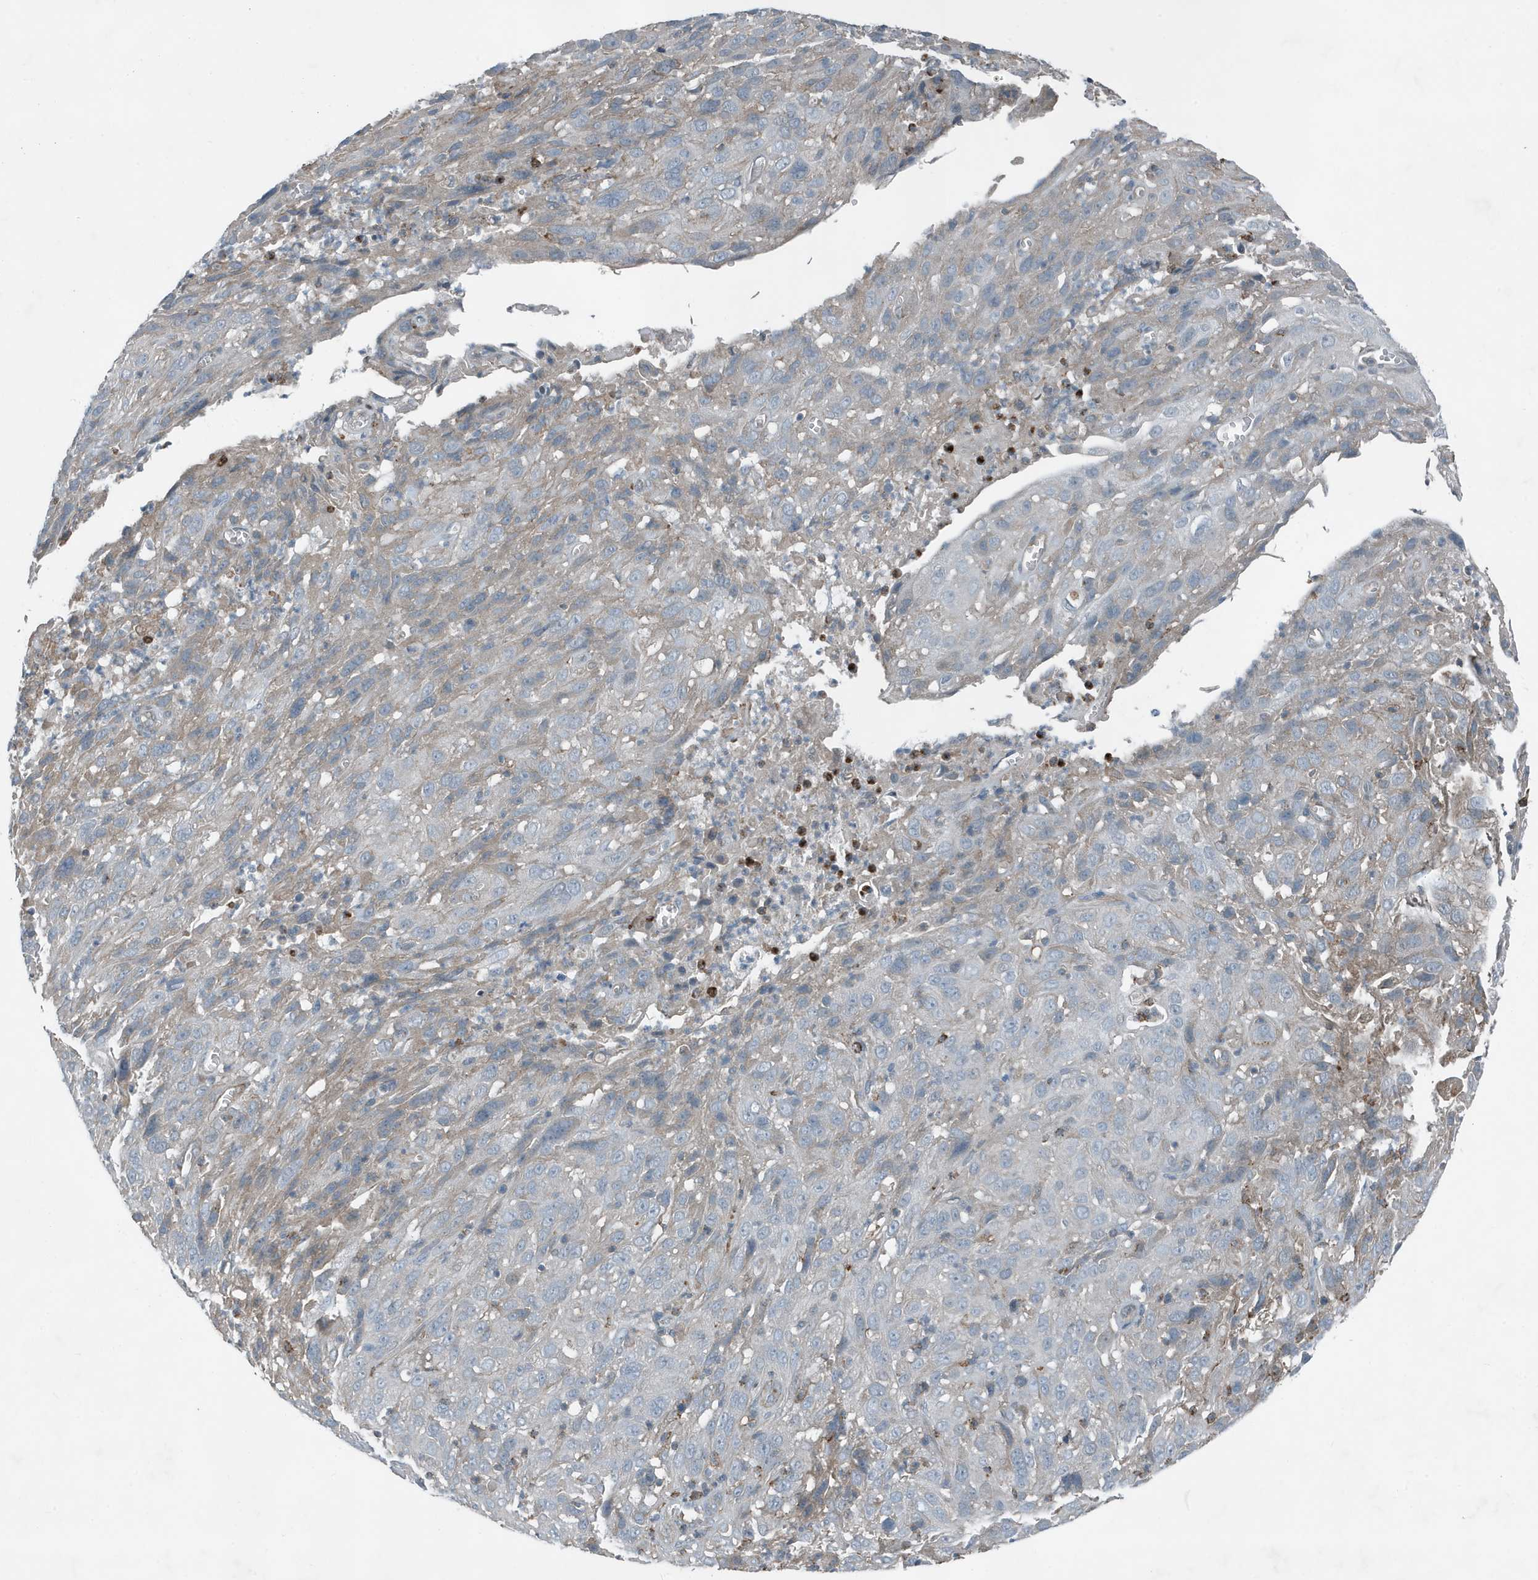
{"staining": {"intensity": "negative", "quantity": "none", "location": "none"}, "tissue": "cervical cancer", "cell_type": "Tumor cells", "image_type": "cancer", "snomed": [{"axis": "morphology", "description": "Squamous cell carcinoma, NOS"}, {"axis": "topography", "description": "Cervix"}], "caption": "Cervical squamous cell carcinoma stained for a protein using immunohistochemistry (IHC) demonstrates no staining tumor cells.", "gene": "DAPP1", "patient": {"sex": "female", "age": 32}}